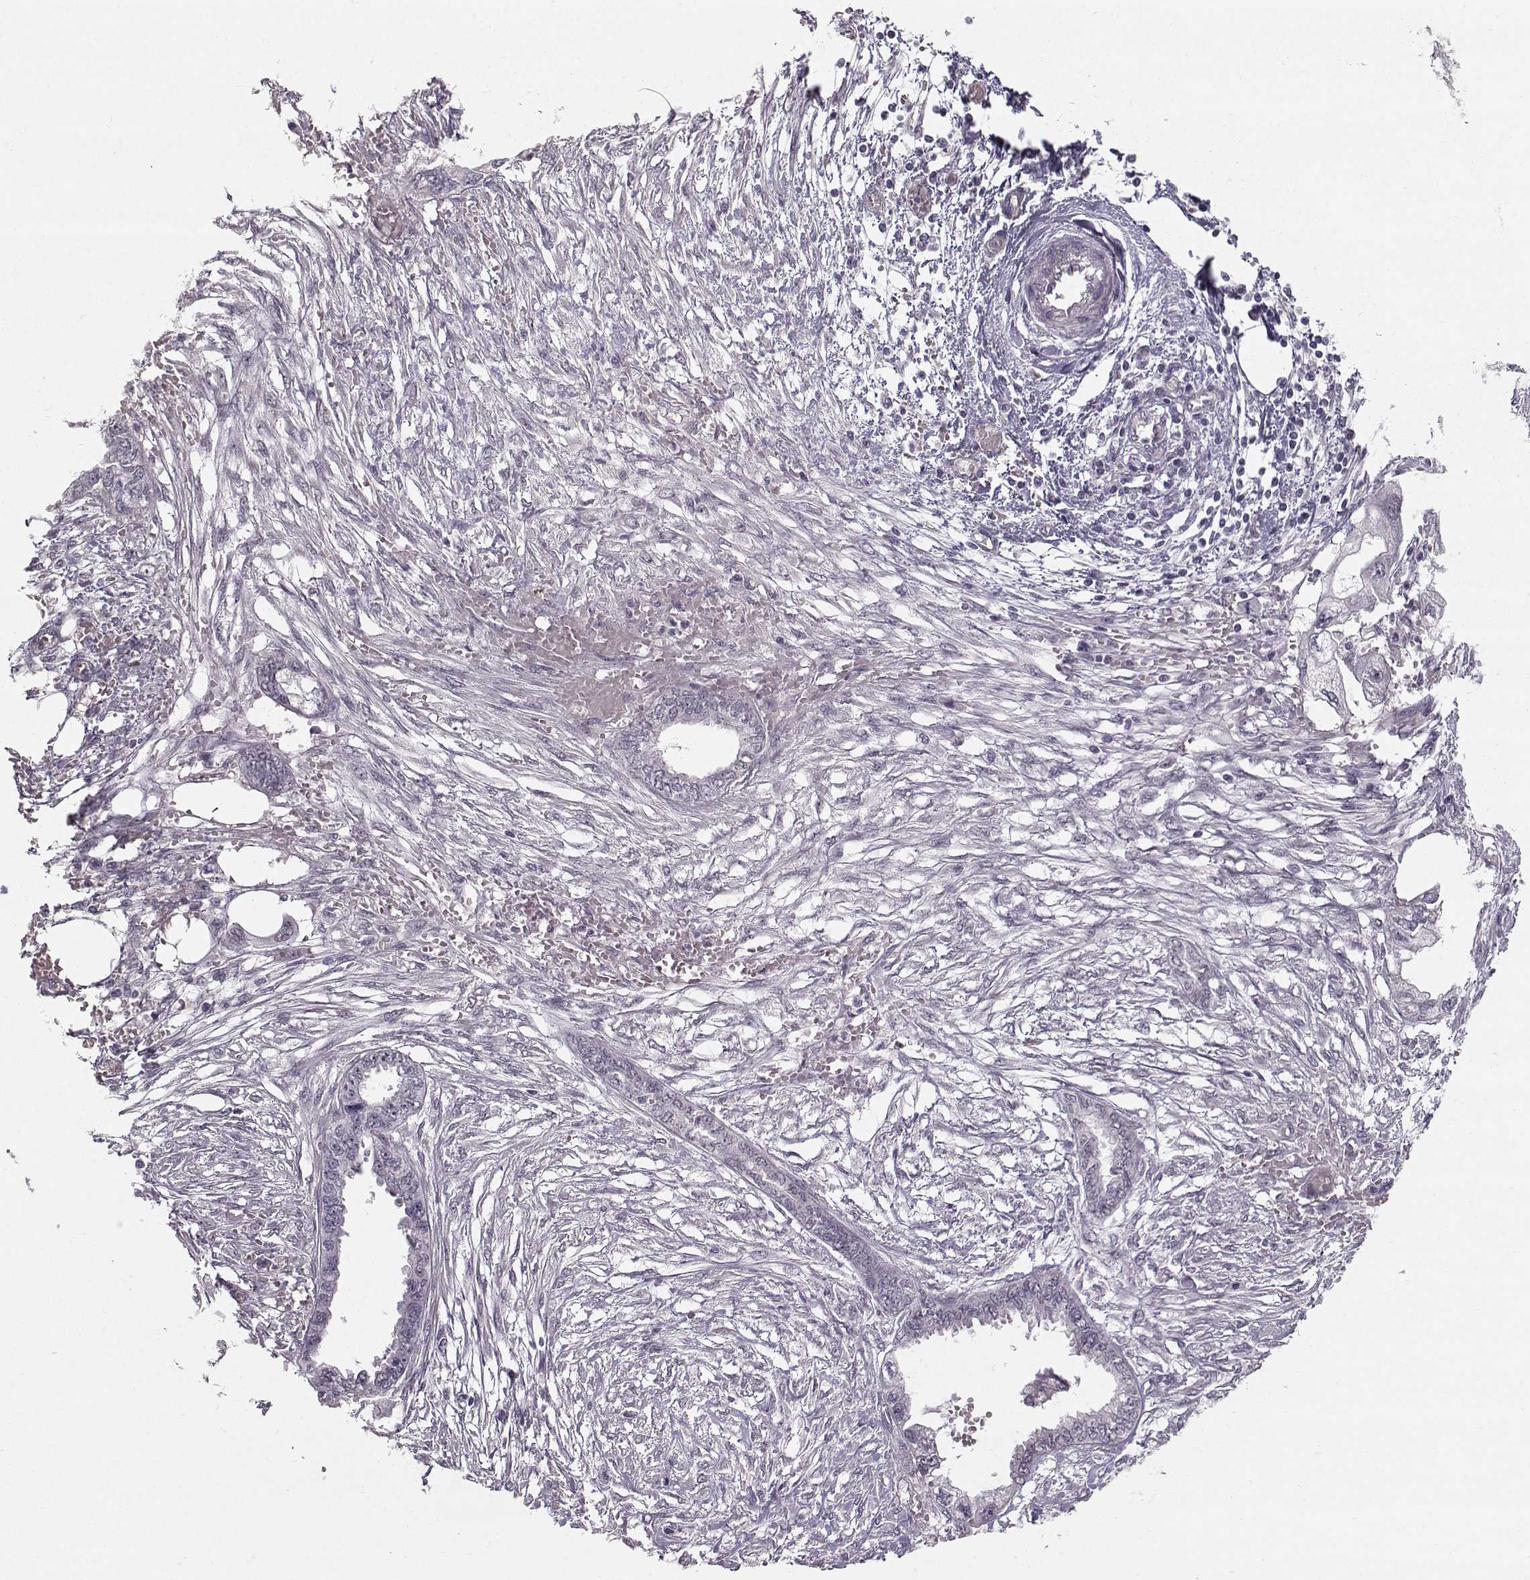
{"staining": {"intensity": "negative", "quantity": "none", "location": "none"}, "tissue": "endometrial cancer", "cell_type": "Tumor cells", "image_type": "cancer", "snomed": [{"axis": "morphology", "description": "Adenocarcinoma, NOS"}, {"axis": "morphology", "description": "Adenocarcinoma, metastatic, NOS"}, {"axis": "topography", "description": "Adipose tissue"}, {"axis": "topography", "description": "Endometrium"}], "caption": "Immunohistochemistry of endometrial metastatic adenocarcinoma exhibits no expression in tumor cells.", "gene": "TSPYL5", "patient": {"sex": "female", "age": 67}}